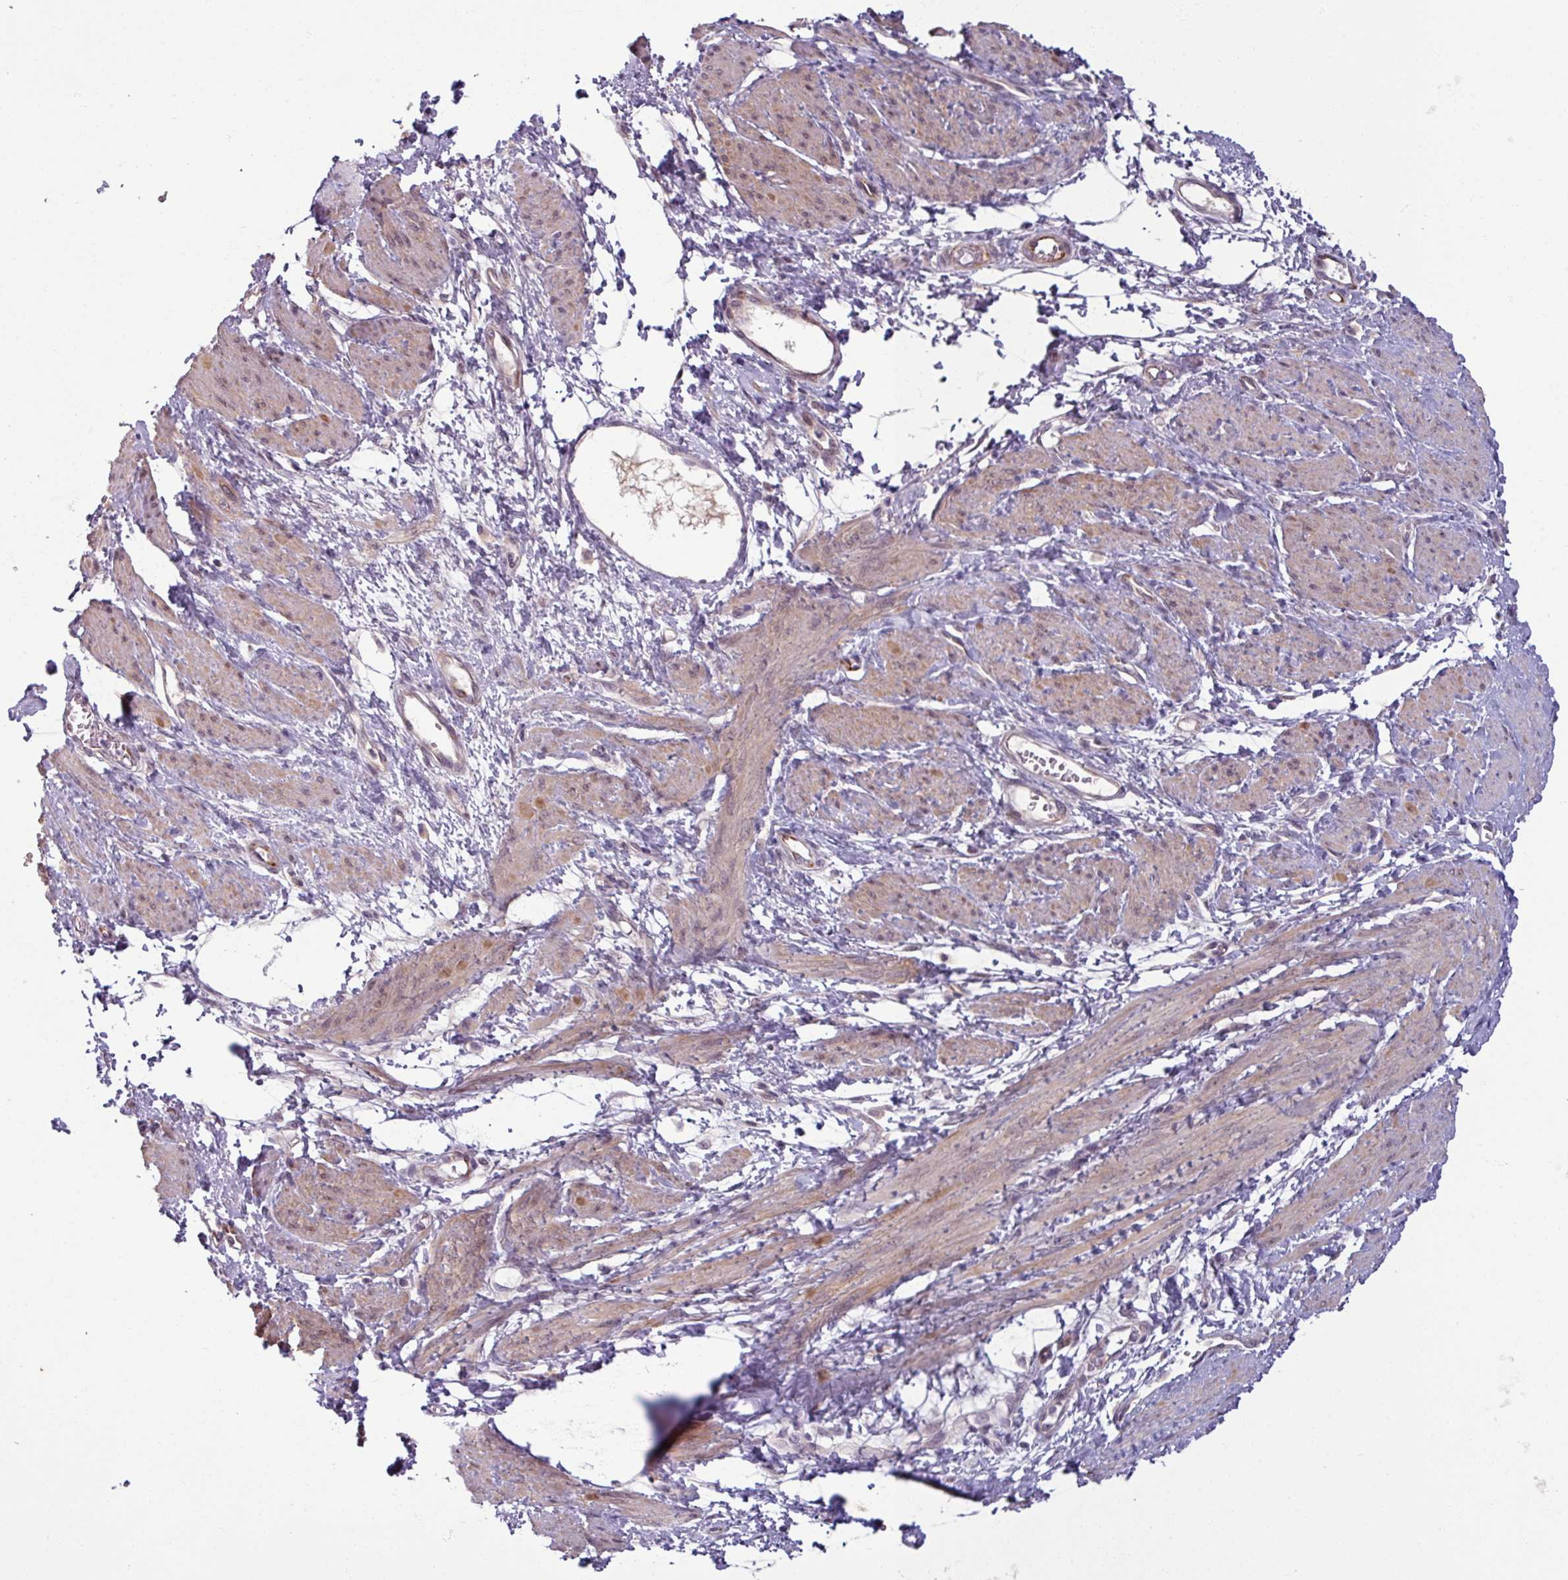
{"staining": {"intensity": "weak", "quantity": "25%-75%", "location": "cytoplasmic/membranous,nuclear"}, "tissue": "smooth muscle", "cell_type": "Smooth muscle cells", "image_type": "normal", "snomed": [{"axis": "morphology", "description": "Normal tissue, NOS"}, {"axis": "topography", "description": "Smooth muscle"}, {"axis": "topography", "description": "Uterus"}], "caption": "IHC of unremarkable smooth muscle shows low levels of weak cytoplasmic/membranous,nuclear expression in about 25%-75% of smooth muscle cells.", "gene": "UVSSA", "patient": {"sex": "female", "age": 39}}